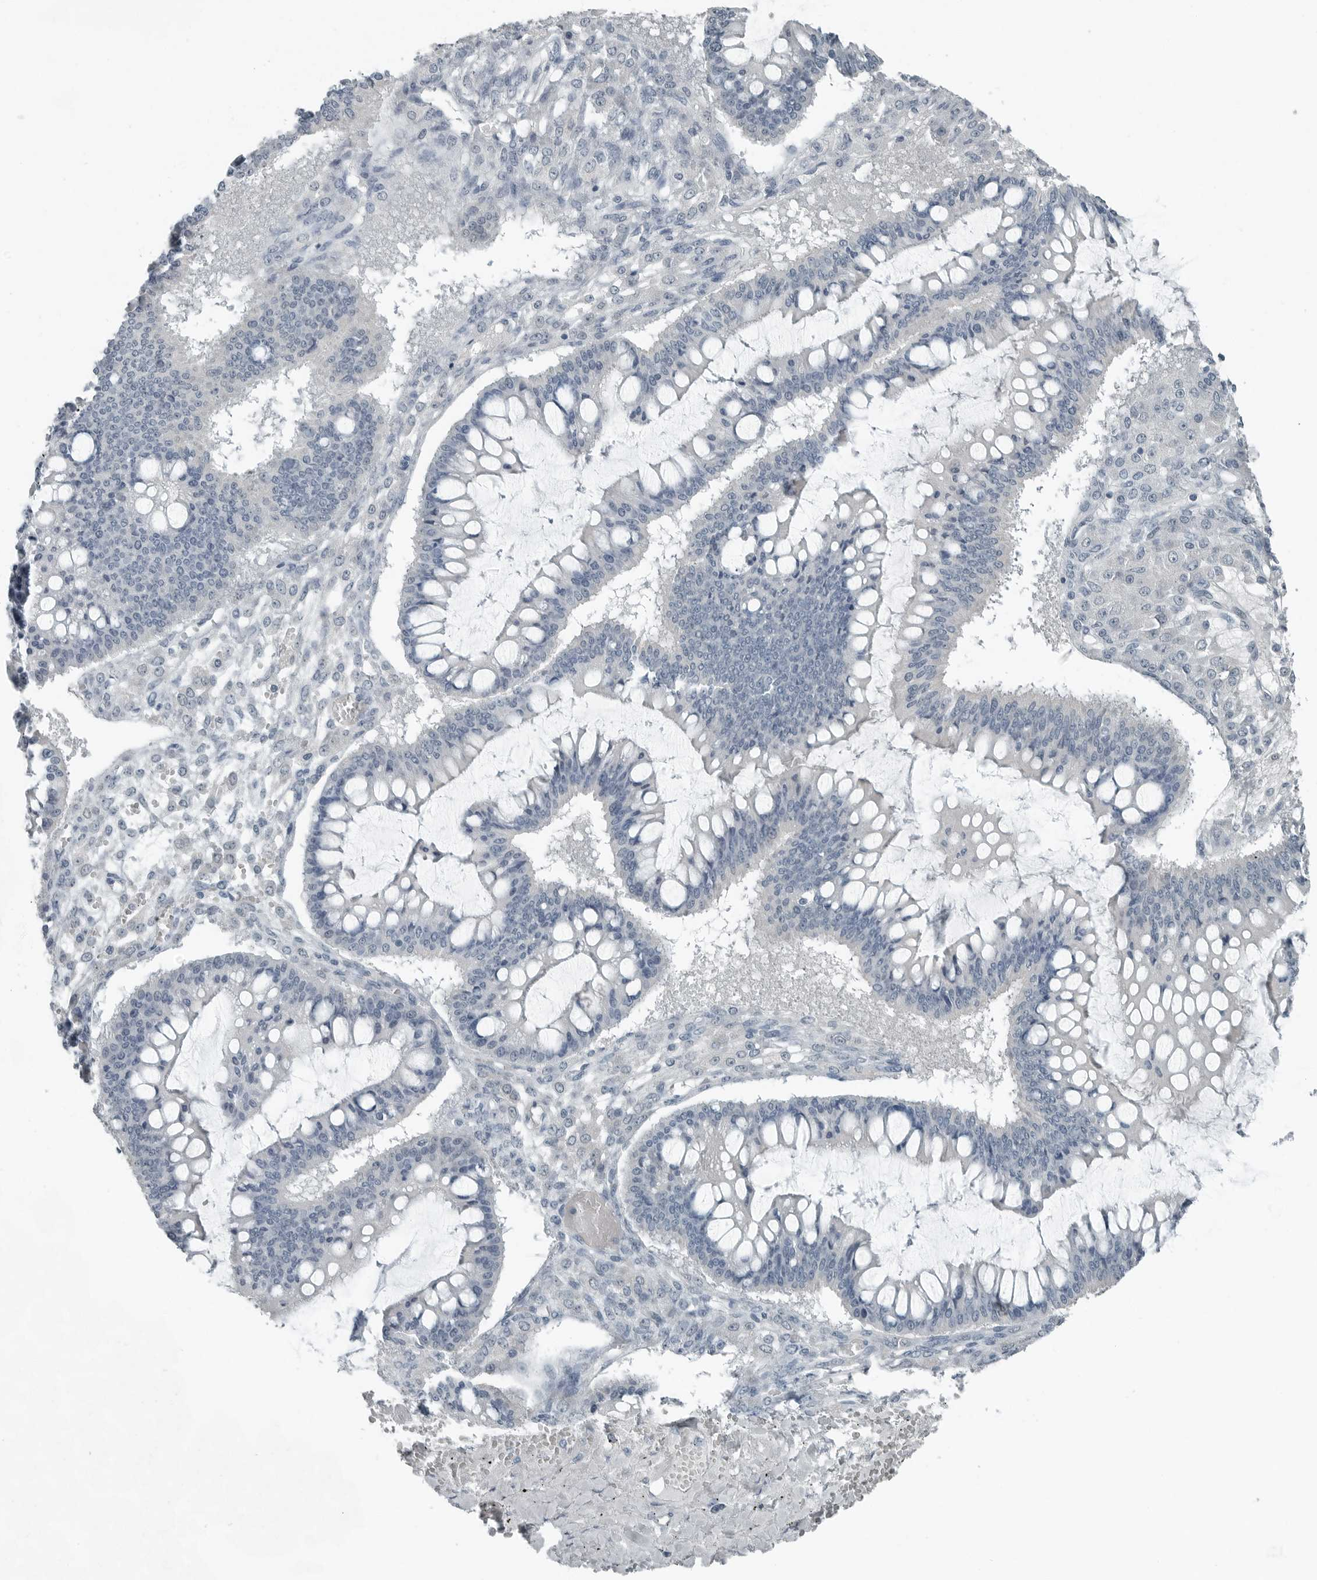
{"staining": {"intensity": "negative", "quantity": "none", "location": "none"}, "tissue": "ovarian cancer", "cell_type": "Tumor cells", "image_type": "cancer", "snomed": [{"axis": "morphology", "description": "Cystadenocarcinoma, mucinous, NOS"}, {"axis": "topography", "description": "Ovary"}], "caption": "Mucinous cystadenocarcinoma (ovarian) was stained to show a protein in brown. There is no significant positivity in tumor cells. (DAB (3,3'-diaminobenzidine) IHC visualized using brightfield microscopy, high magnification).", "gene": "KYAT1", "patient": {"sex": "female", "age": 73}}